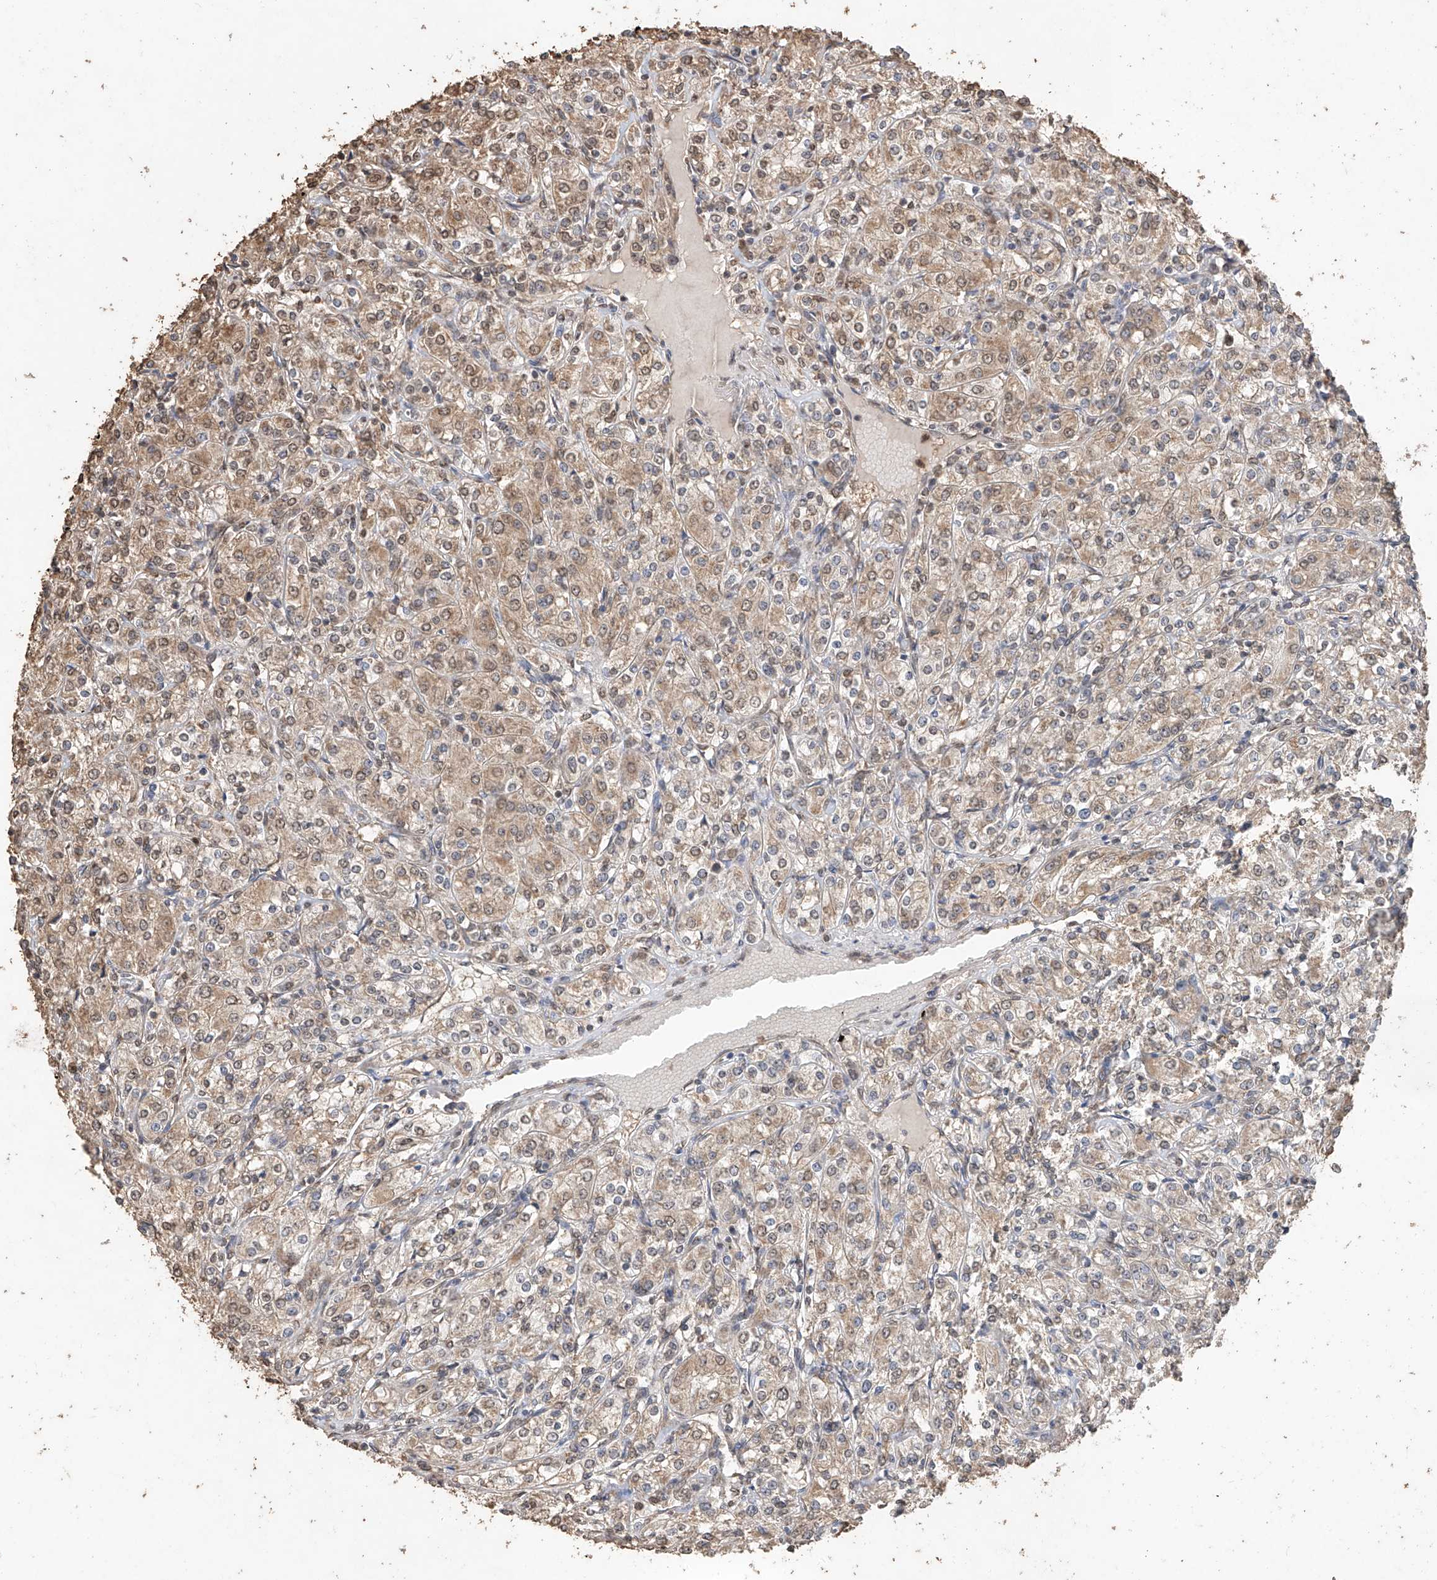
{"staining": {"intensity": "moderate", "quantity": ">75%", "location": "cytoplasmic/membranous"}, "tissue": "renal cancer", "cell_type": "Tumor cells", "image_type": "cancer", "snomed": [{"axis": "morphology", "description": "Adenocarcinoma, NOS"}, {"axis": "topography", "description": "Kidney"}], "caption": "A histopathology image of human renal cancer stained for a protein shows moderate cytoplasmic/membranous brown staining in tumor cells.", "gene": "ELOVL1", "patient": {"sex": "male", "age": 77}}